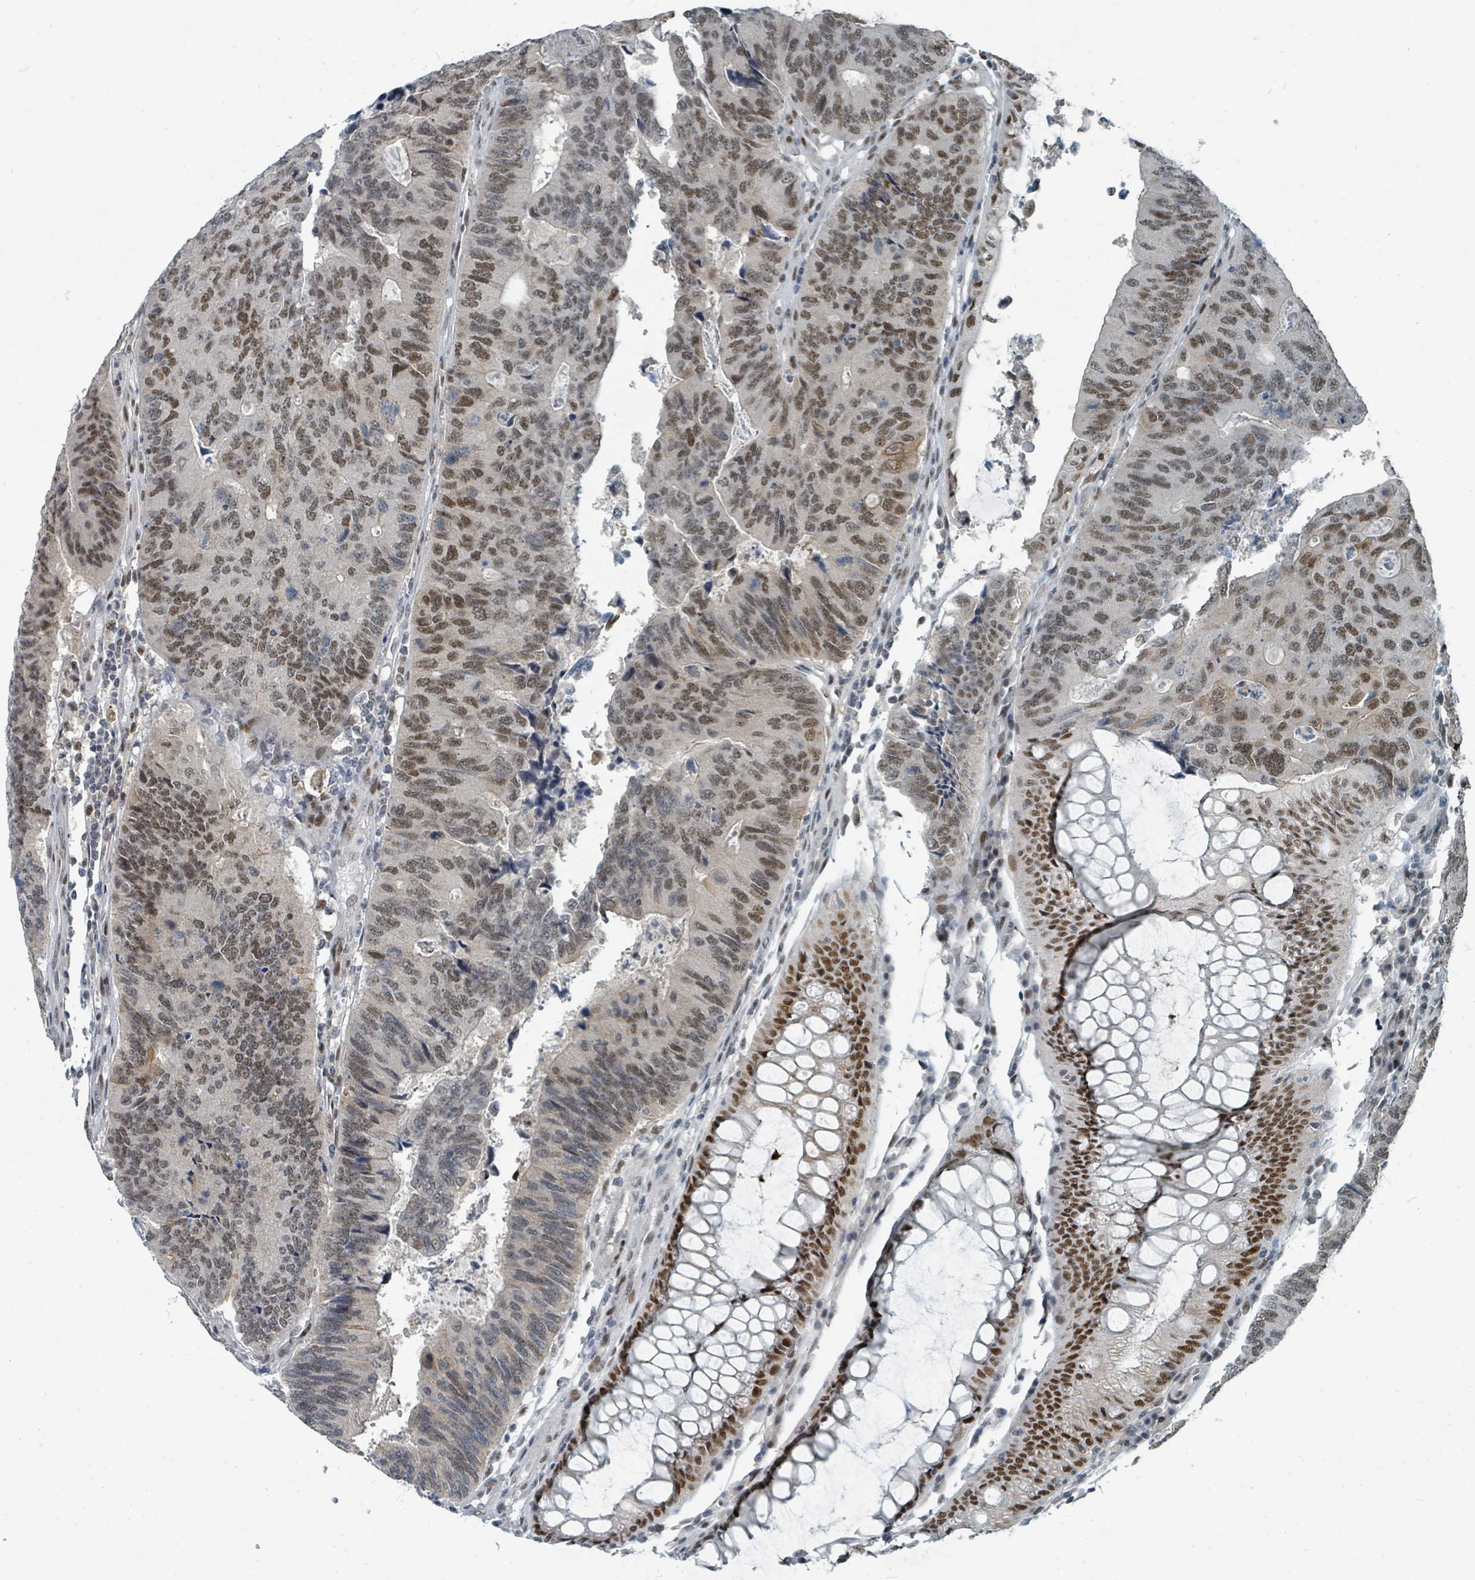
{"staining": {"intensity": "moderate", "quantity": ">75%", "location": "nuclear"}, "tissue": "colorectal cancer", "cell_type": "Tumor cells", "image_type": "cancer", "snomed": [{"axis": "morphology", "description": "Adenocarcinoma, NOS"}, {"axis": "topography", "description": "Colon"}], "caption": "Colorectal cancer stained with a brown dye reveals moderate nuclear positive staining in about >75% of tumor cells.", "gene": "UCK1", "patient": {"sex": "female", "age": 67}}